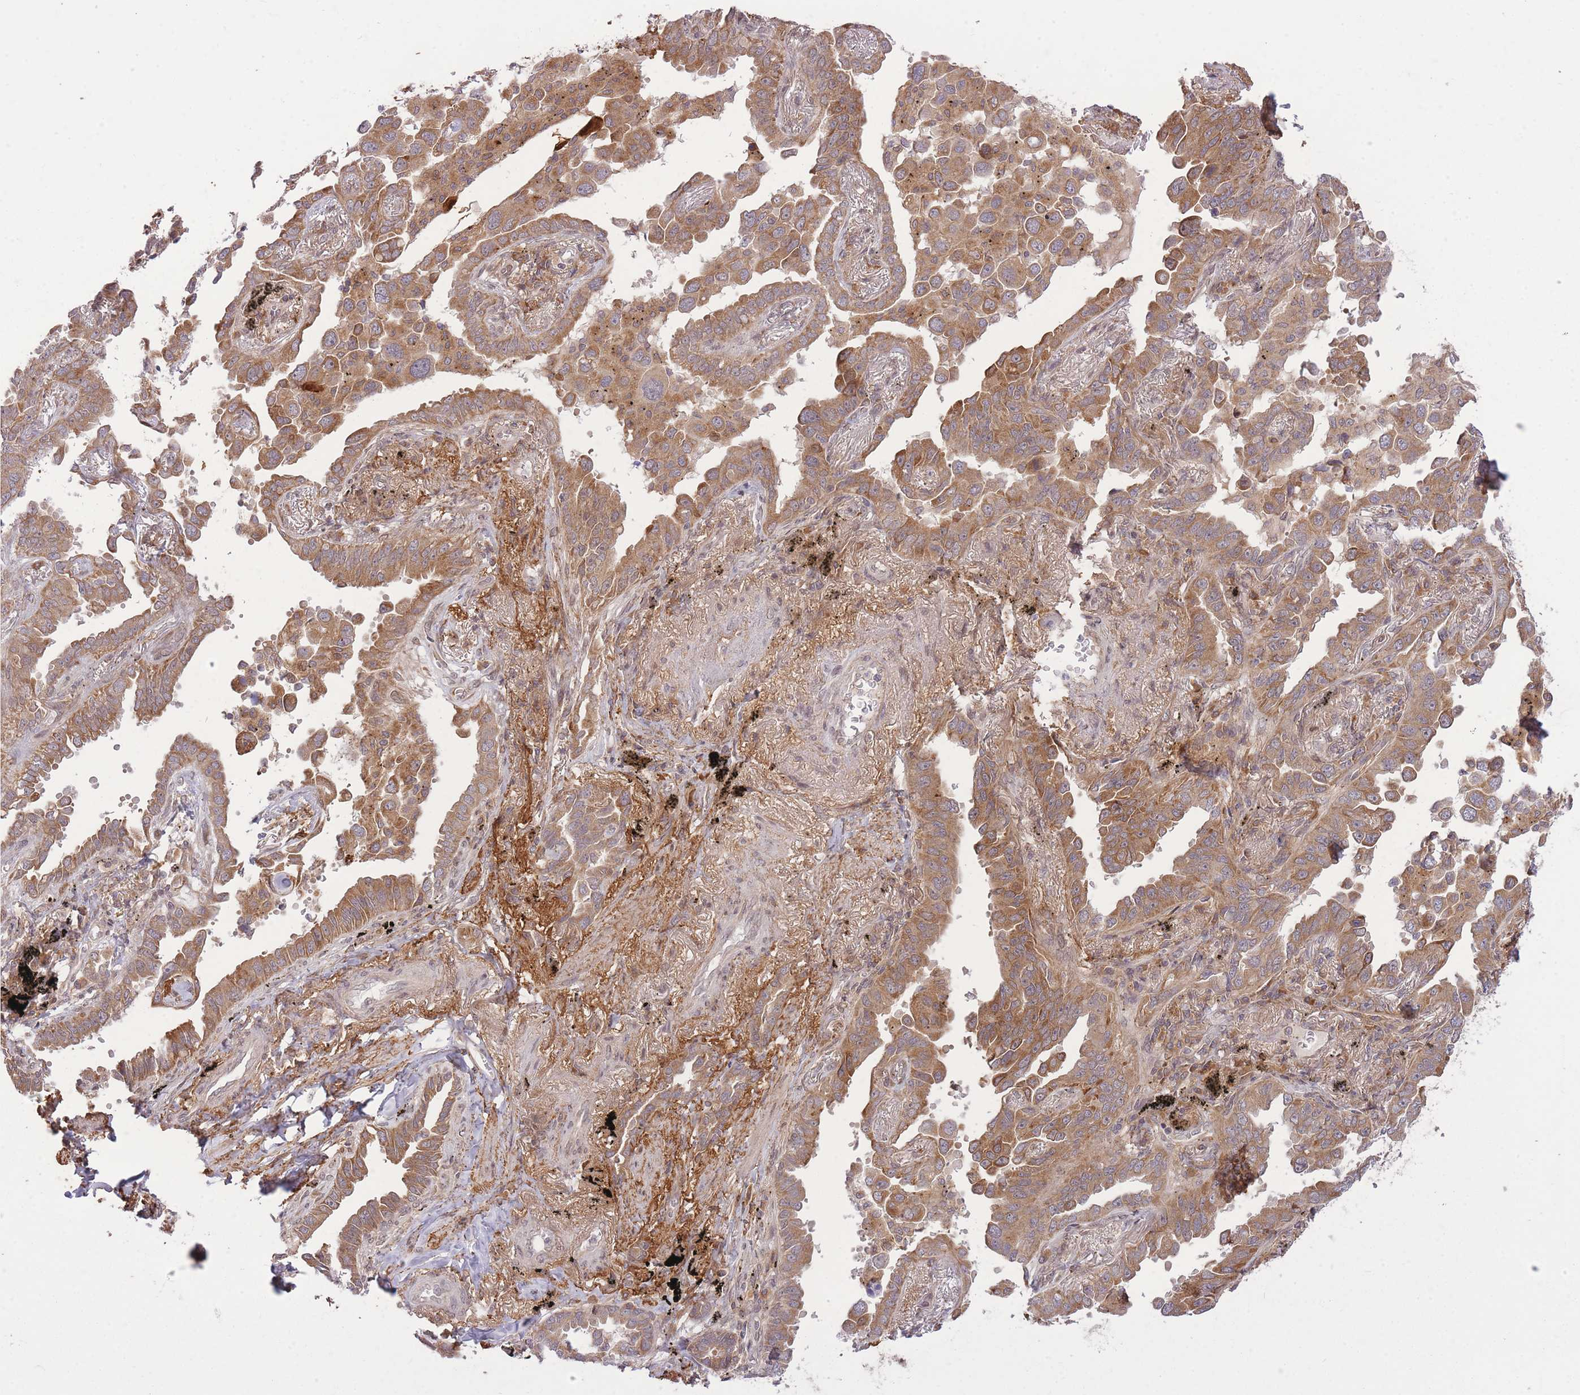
{"staining": {"intensity": "moderate", "quantity": ">75%", "location": "cytoplasmic/membranous"}, "tissue": "lung cancer", "cell_type": "Tumor cells", "image_type": "cancer", "snomed": [{"axis": "morphology", "description": "Adenocarcinoma, NOS"}, {"axis": "topography", "description": "Lung"}], "caption": "This micrograph shows IHC staining of lung cancer (adenocarcinoma), with medium moderate cytoplasmic/membranous expression in approximately >75% of tumor cells.", "gene": "ZNF391", "patient": {"sex": "male", "age": 67}}